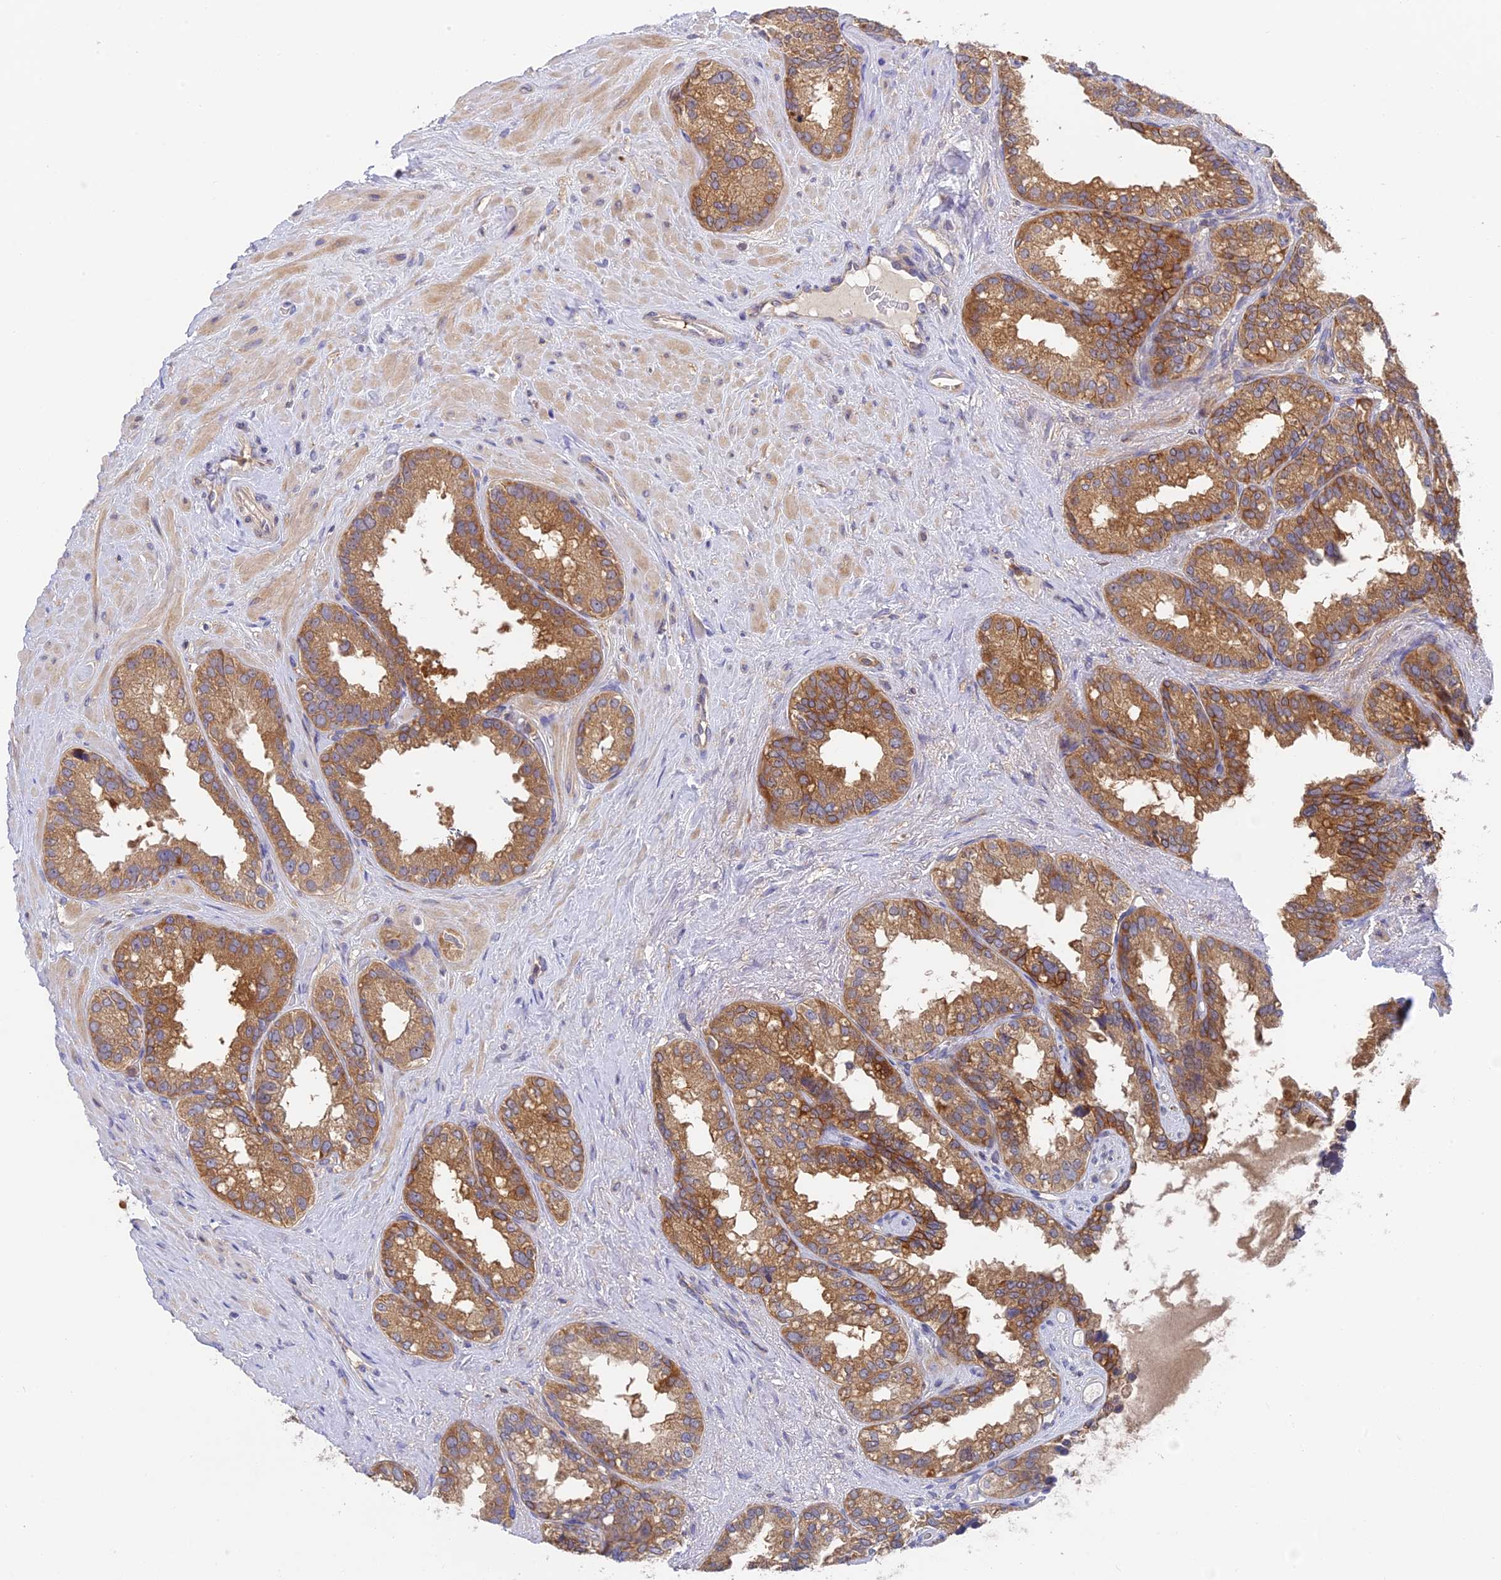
{"staining": {"intensity": "moderate", "quantity": ">75%", "location": "cytoplasmic/membranous"}, "tissue": "seminal vesicle", "cell_type": "Glandular cells", "image_type": "normal", "snomed": [{"axis": "morphology", "description": "Normal tissue, NOS"}, {"axis": "topography", "description": "Seminal veicle"}], "caption": "Seminal vesicle stained for a protein reveals moderate cytoplasmic/membranous positivity in glandular cells. Immunohistochemistry stains the protein in brown and the nuclei are stained blue.", "gene": "IPO5", "patient": {"sex": "male", "age": 80}}